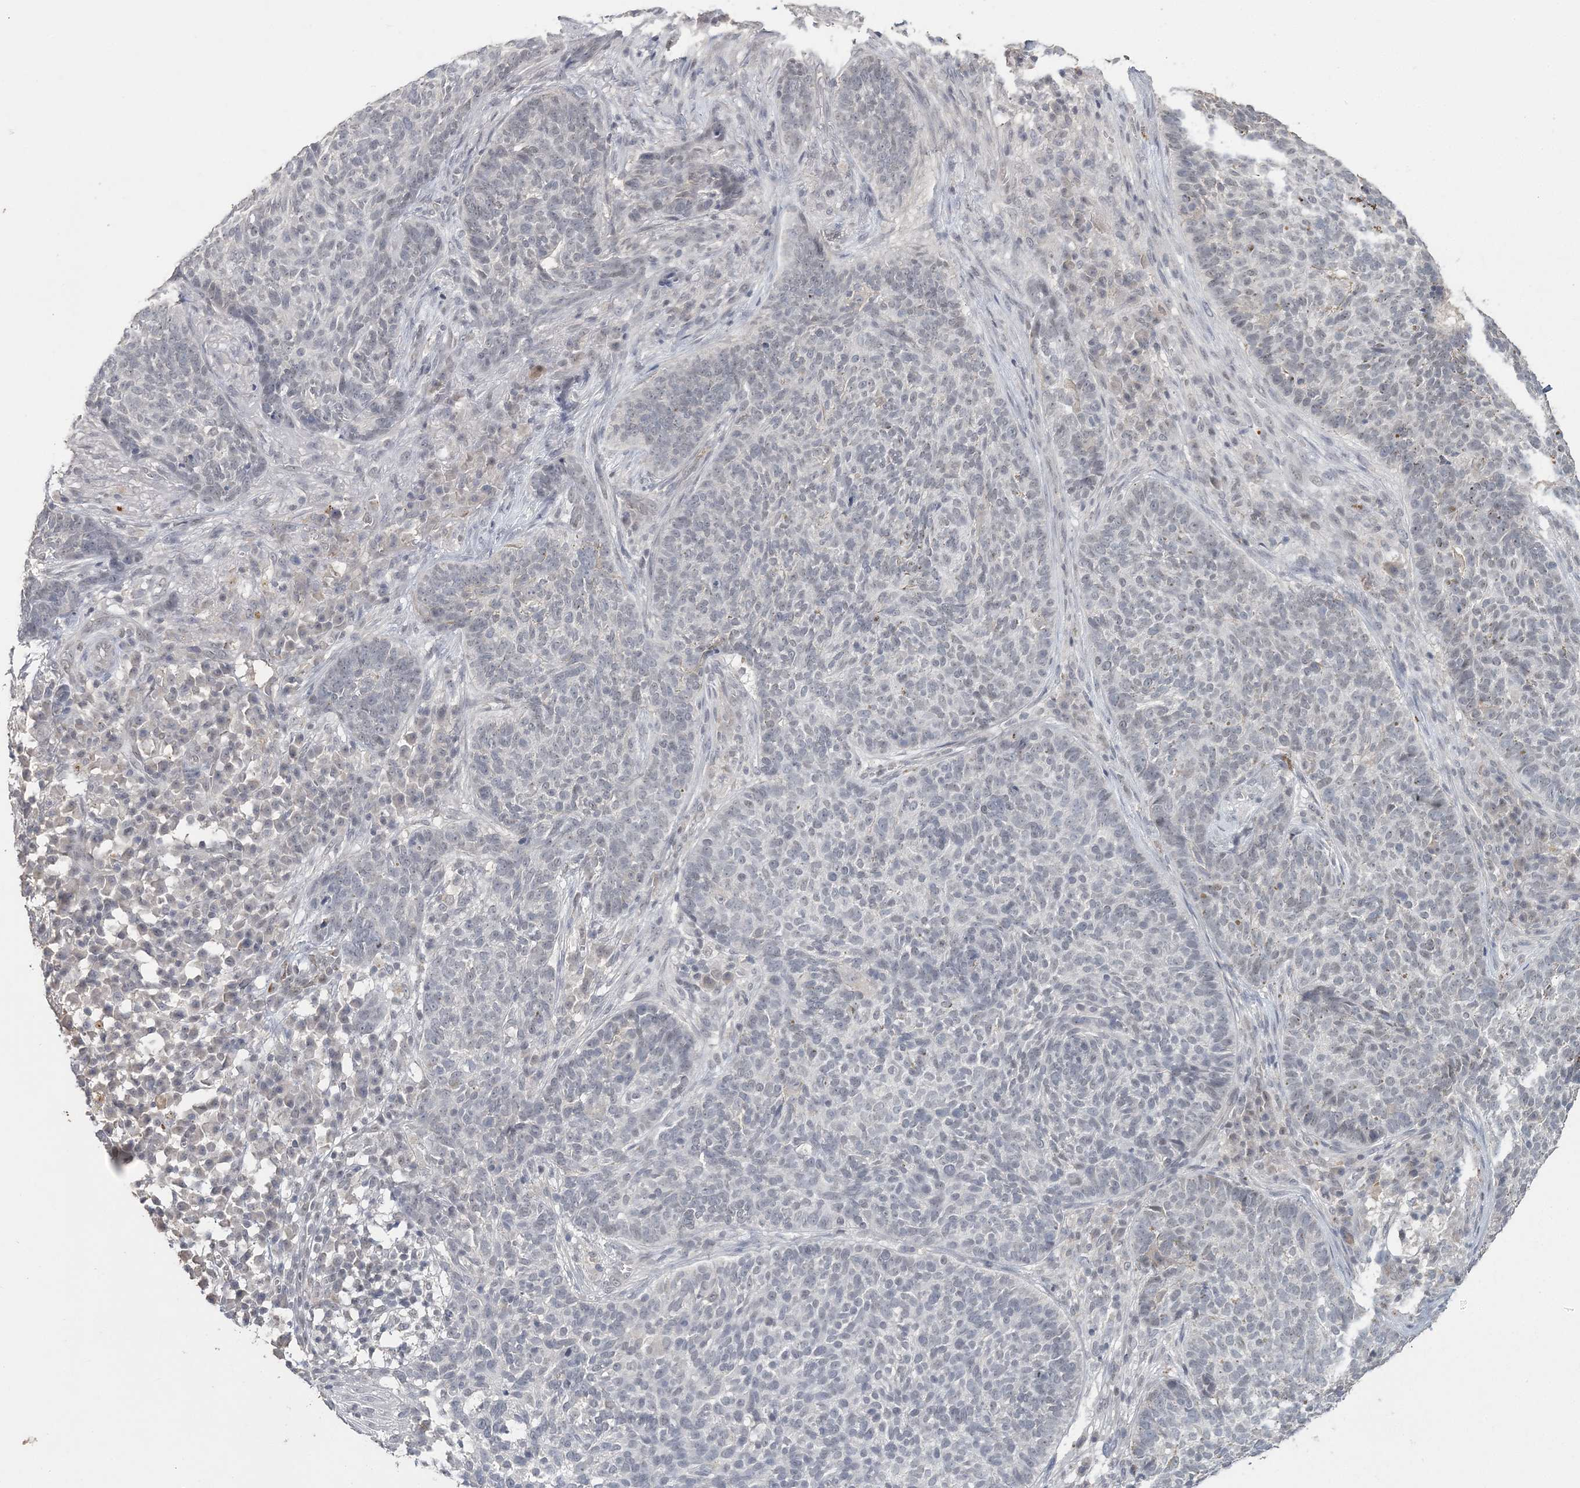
{"staining": {"intensity": "negative", "quantity": "none", "location": "none"}, "tissue": "skin cancer", "cell_type": "Tumor cells", "image_type": "cancer", "snomed": [{"axis": "morphology", "description": "Basal cell carcinoma"}, {"axis": "topography", "description": "Skin"}], "caption": "Micrograph shows no protein staining in tumor cells of skin cancer tissue.", "gene": "UIMC1", "patient": {"sex": "male", "age": 85}}